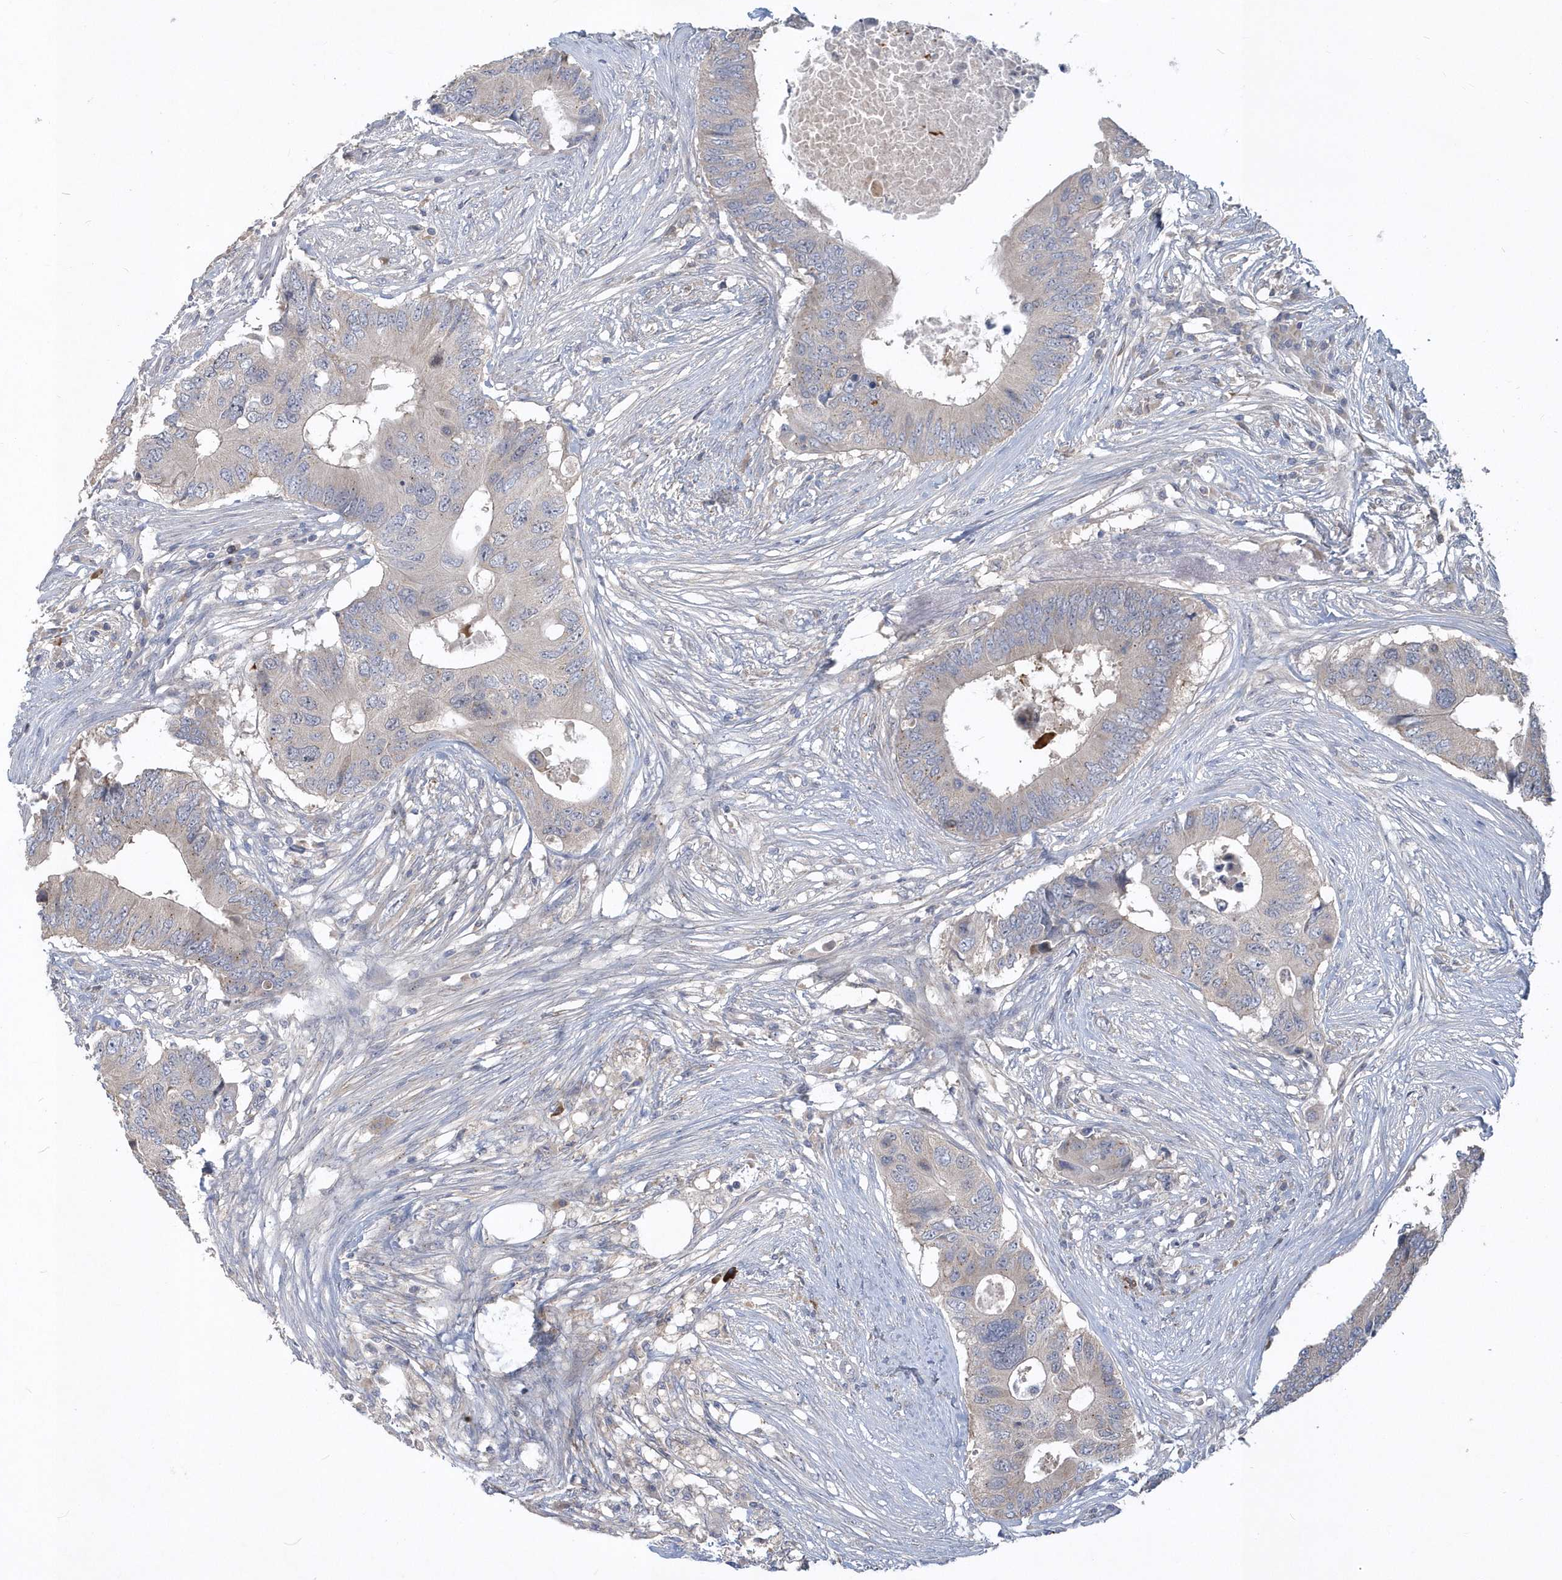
{"staining": {"intensity": "negative", "quantity": "none", "location": "none"}, "tissue": "colorectal cancer", "cell_type": "Tumor cells", "image_type": "cancer", "snomed": [{"axis": "morphology", "description": "Adenocarcinoma, NOS"}, {"axis": "topography", "description": "Colon"}], "caption": "Adenocarcinoma (colorectal) stained for a protein using immunohistochemistry (IHC) displays no staining tumor cells.", "gene": "TRAIP", "patient": {"sex": "male", "age": 71}}